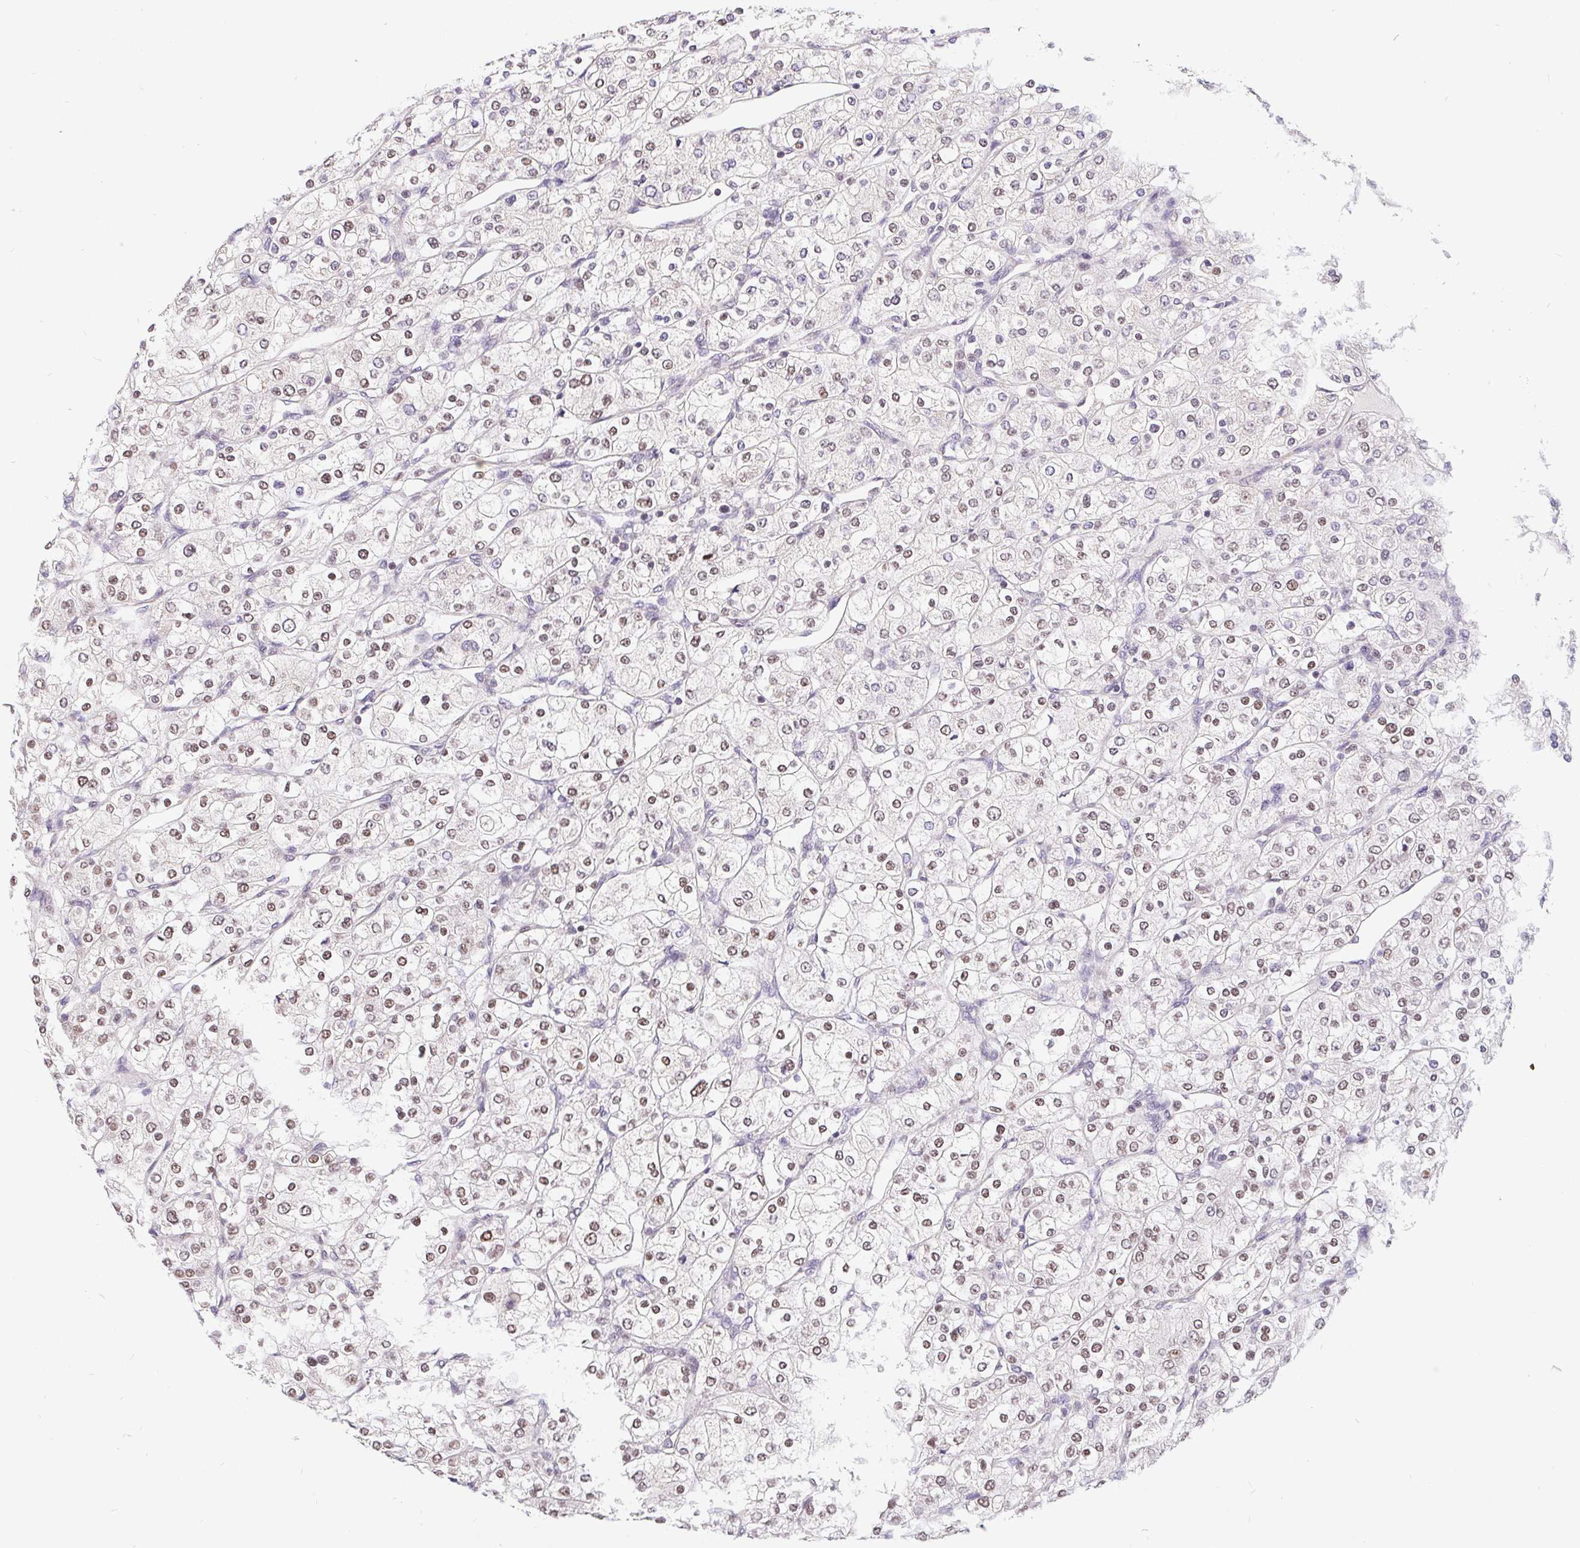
{"staining": {"intensity": "weak", "quantity": "25%-75%", "location": "nuclear"}, "tissue": "renal cancer", "cell_type": "Tumor cells", "image_type": "cancer", "snomed": [{"axis": "morphology", "description": "Adenocarcinoma, NOS"}, {"axis": "topography", "description": "Kidney"}], "caption": "Protein expression analysis of human renal cancer (adenocarcinoma) reveals weak nuclear staining in about 25%-75% of tumor cells. (DAB (3,3'-diaminobenzidine) IHC with brightfield microscopy, high magnification).", "gene": "POU2F1", "patient": {"sex": "male", "age": 80}}